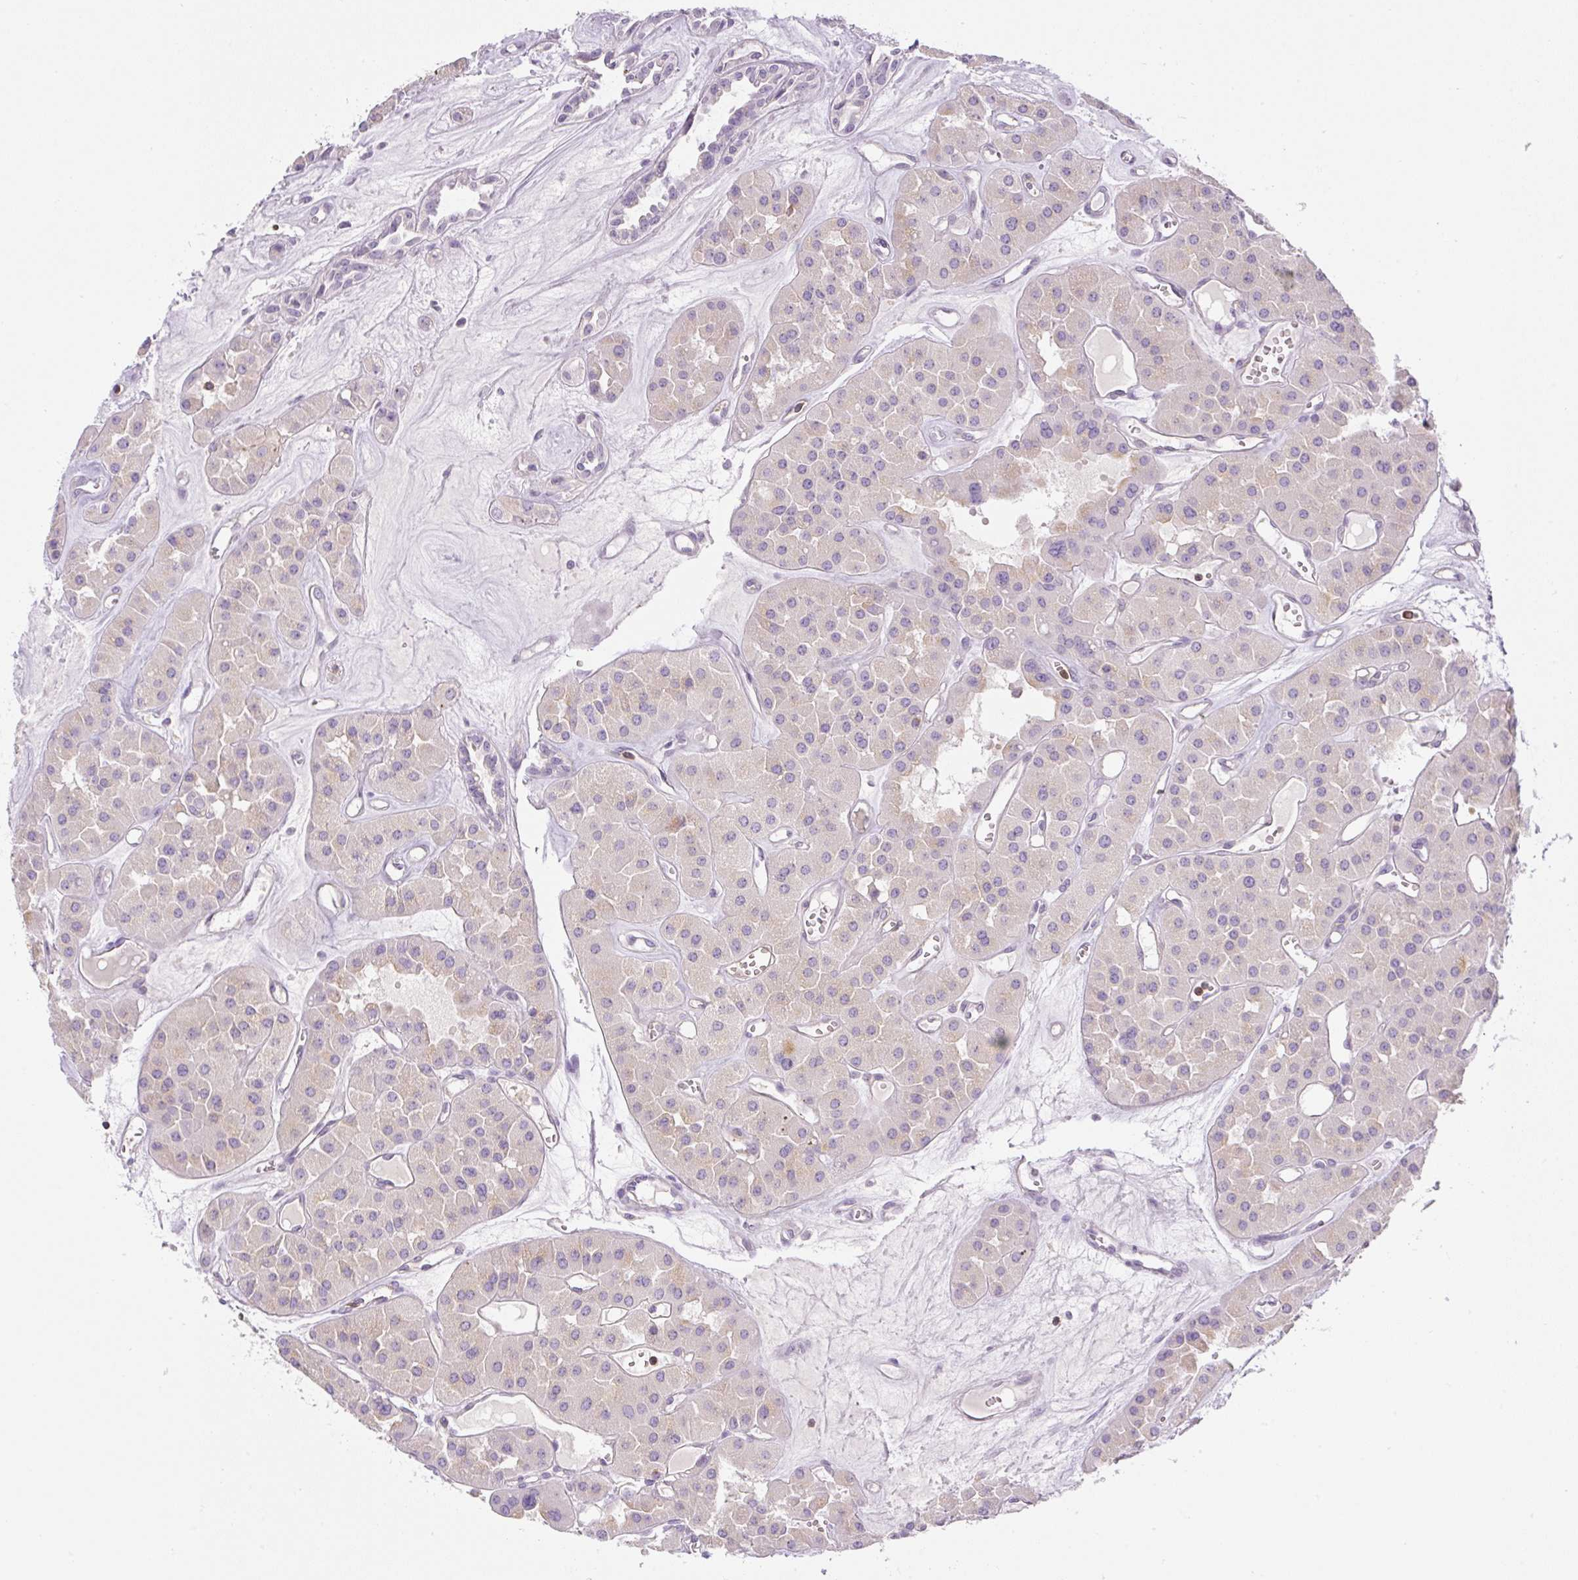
{"staining": {"intensity": "weak", "quantity": "<25%", "location": "cytoplasmic/membranous"}, "tissue": "renal cancer", "cell_type": "Tumor cells", "image_type": "cancer", "snomed": [{"axis": "morphology", "description": "Carcinoma, NOS"}, {"axis": "topography", "description": "Kidney"}], "caption": "Tumor cells show no significant expression in renal carcinoma.", "gene": "PIP5KL1", "patient": {"sex": "female", "age": 75}}